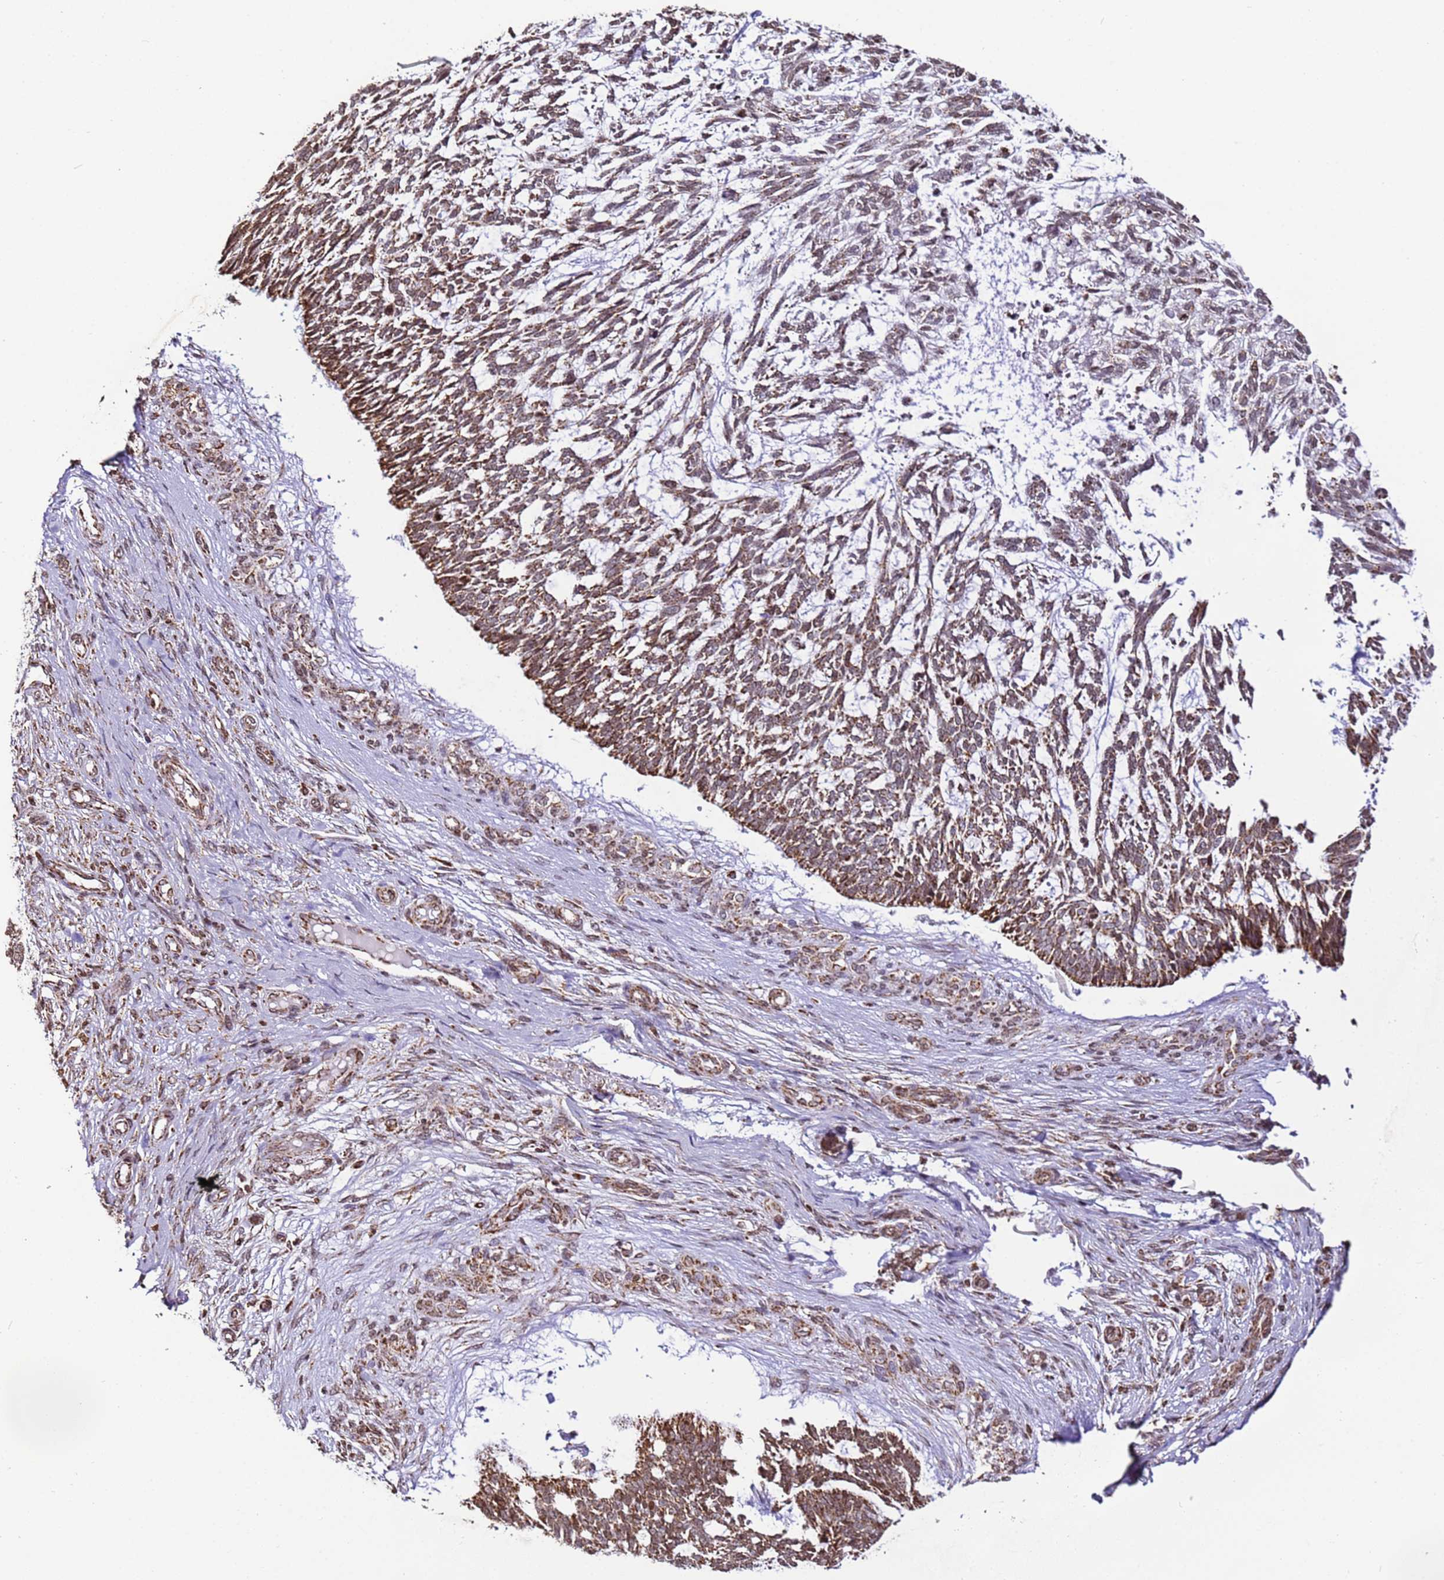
{"staining": {"intensity": "moderate", "quantity": ">75%", "location": "cytoplasmic/membranous"}, "tissue": "skin cancer", "cell_type": "Tumor cells", "image_type": "cancer", "snomed": [{"axis": "morphology", "description": "Basal cell carcinoma"}, {"axis": "topography", "description": "Skin"}], "caption": "Immunohistochemical staining of human skin cancer (basal cell carcinoma) displays medium levels of moderate cytoplasmic/membranous staining in approximately >75% of tumor cells.", "gene": "HSPE1", "patient": {"sex": "male", "age": 88}}